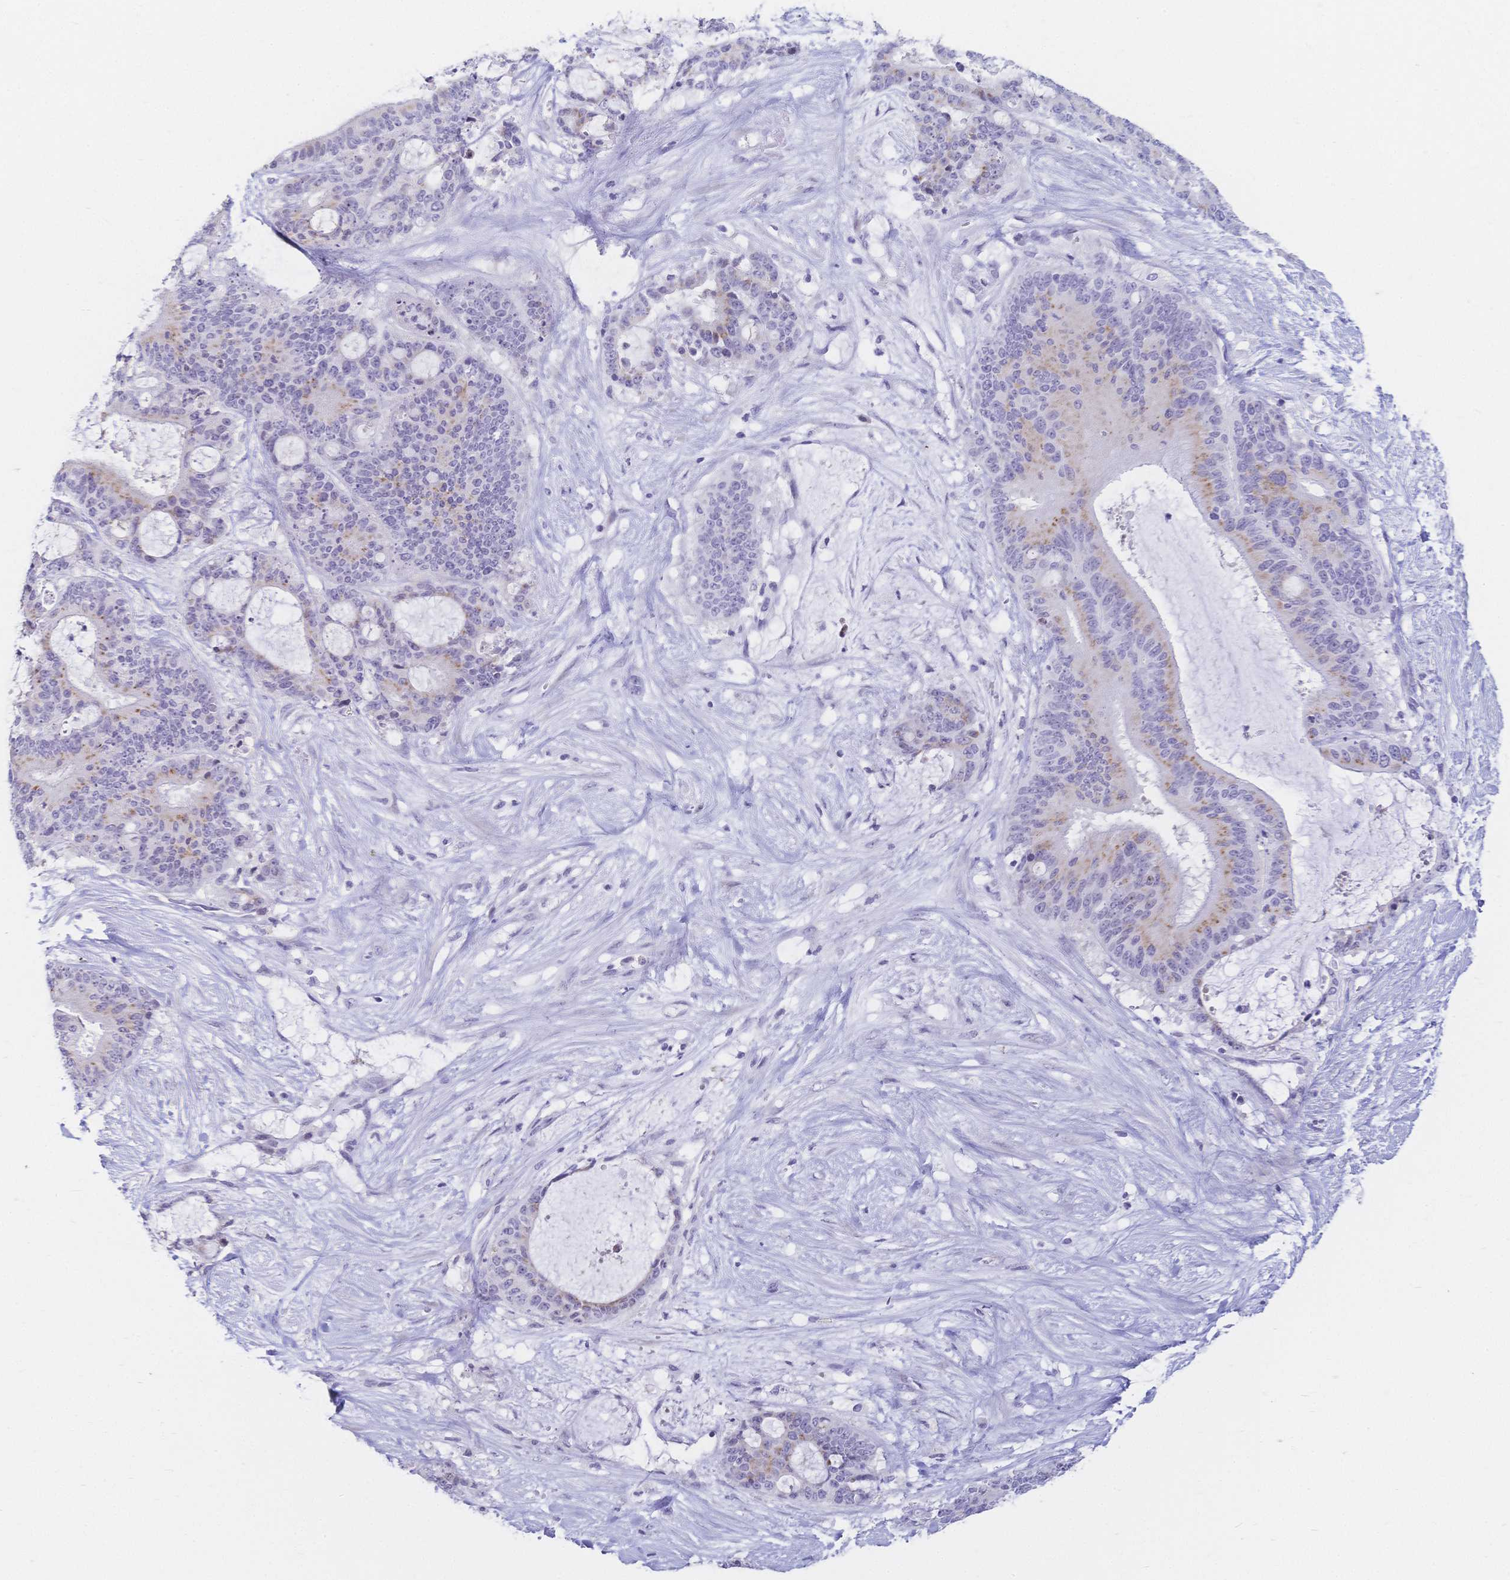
{"staining": {"intensity": "moderate", "quantity": "25%-75%", "location": "cytoplasmic/membranous"}, "tissue": "liver cancer", "cell_type": "Tumor cells", "image_type": "cancer", "snomed": [{"axis": "morphology", "description": "Normal tissue, NOS"}, {"axis": "morphology", "description": "Cholangiocarcinoma"}, {"axis": "topography", "description": "Liver"}, {"axis": "topography", "description": "Peripheral nerve tissue"}], "caption": "A medium amount of moderate cytoplasmic/membranous staining is appreciated in about 25%-75% of tumor cells in liver cancer tissue. (DAB = brown stain, brightfield microscopy at high magnification).", "gene": "CR2", "patient": {"sex": "female", "age": 73}}